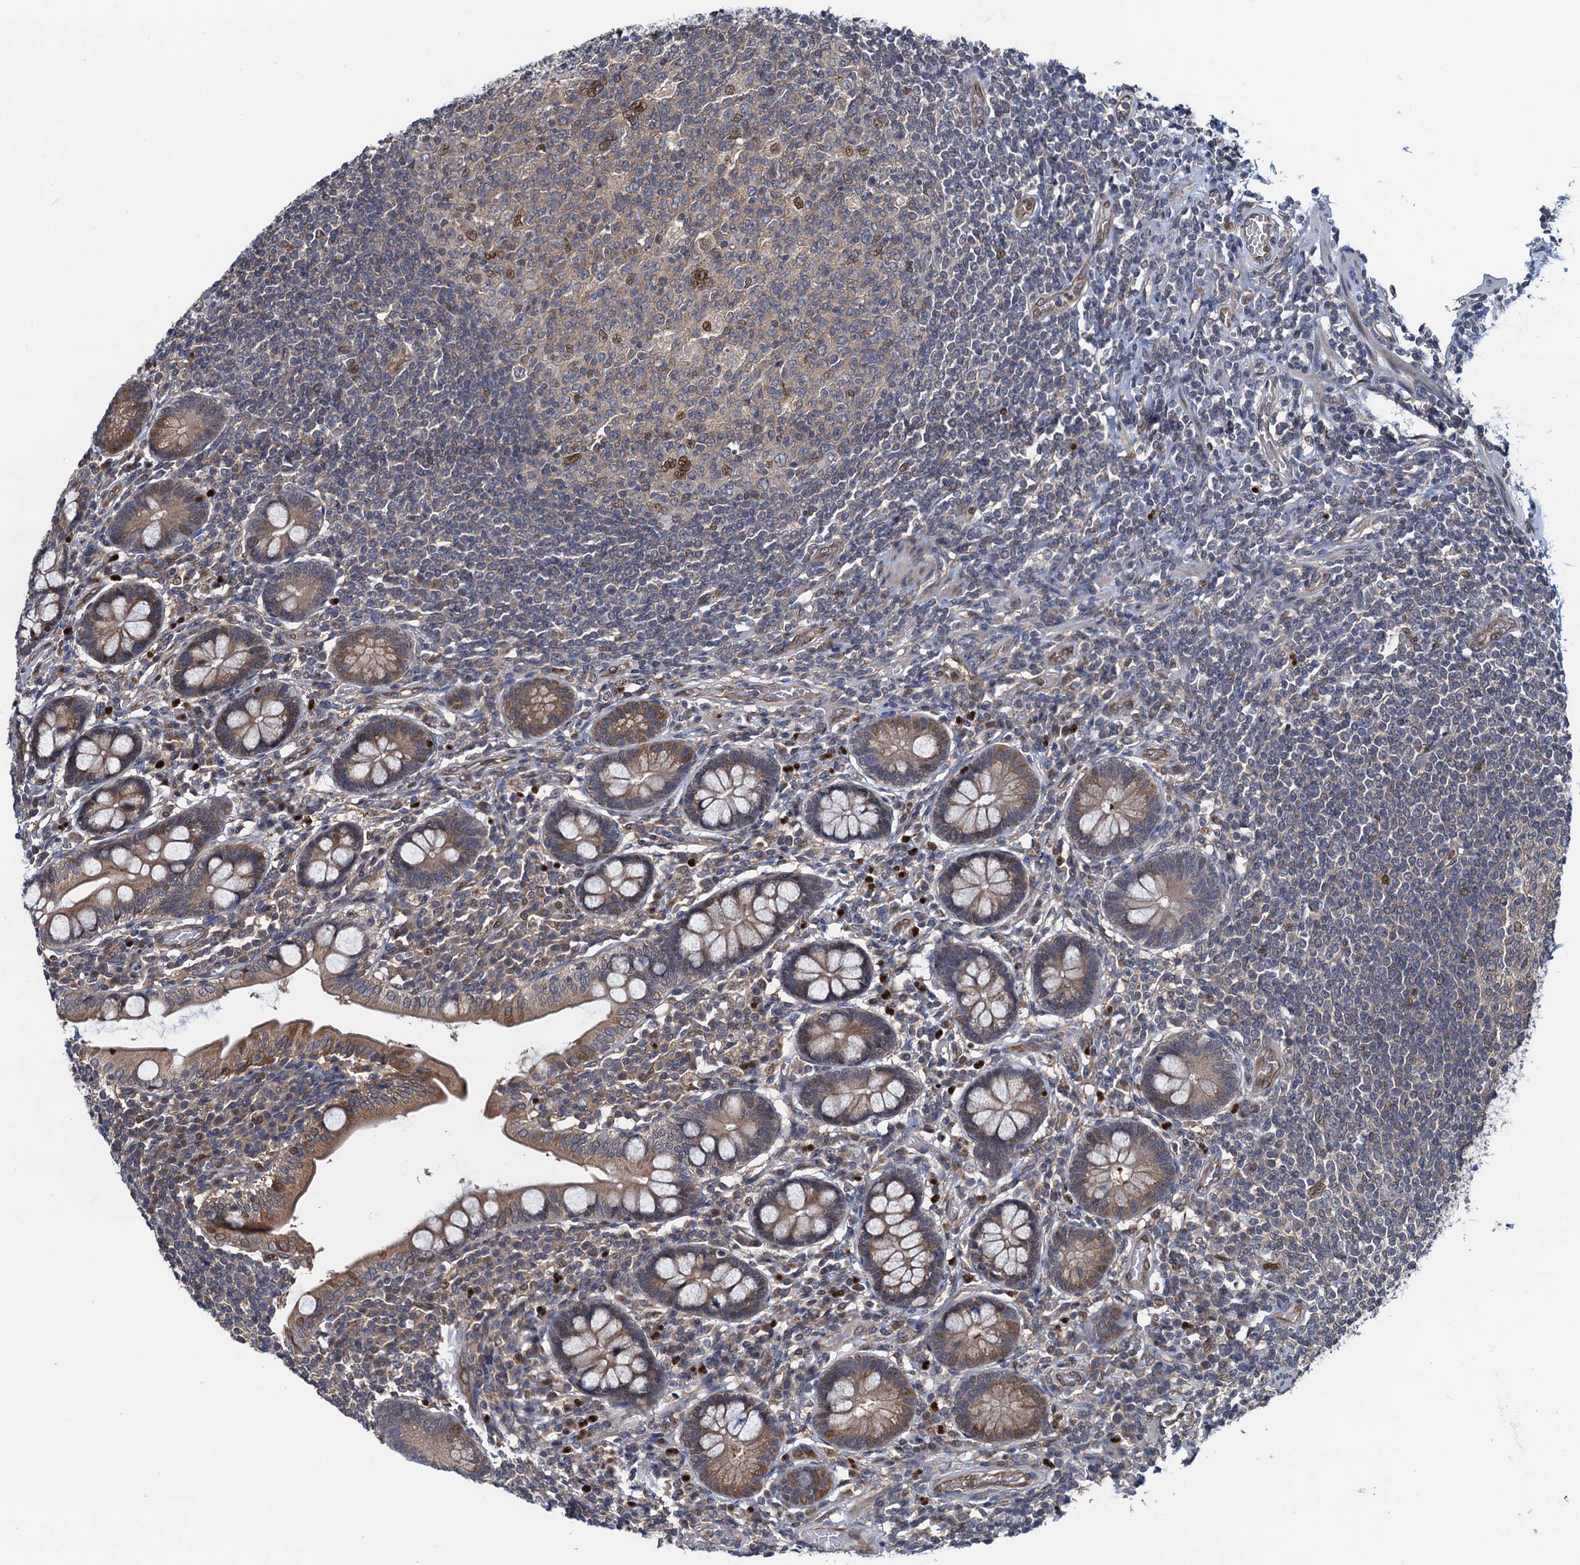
{"staining": {"intensity": "moderate", "quantity": ">75%", "location": "cytoplasmic/membranous"}, "tissue": "small intestine", "cell_type": "Glandular cells", "image_type": "normal", "snomed": [{"axis": "morphology", "description": "Normal tissue, NOS"}, {"axis": "topography", "description": "Small intestine"}], "caption": "There is medium levels of moderate cytoplasmic/membranous expression in glandular cells of unremarkable small intestine, as demonstrated by immunohistochemical staining (brown color).", "gene": "RNF125", "patient": {"sex": "male", "age": 52}}